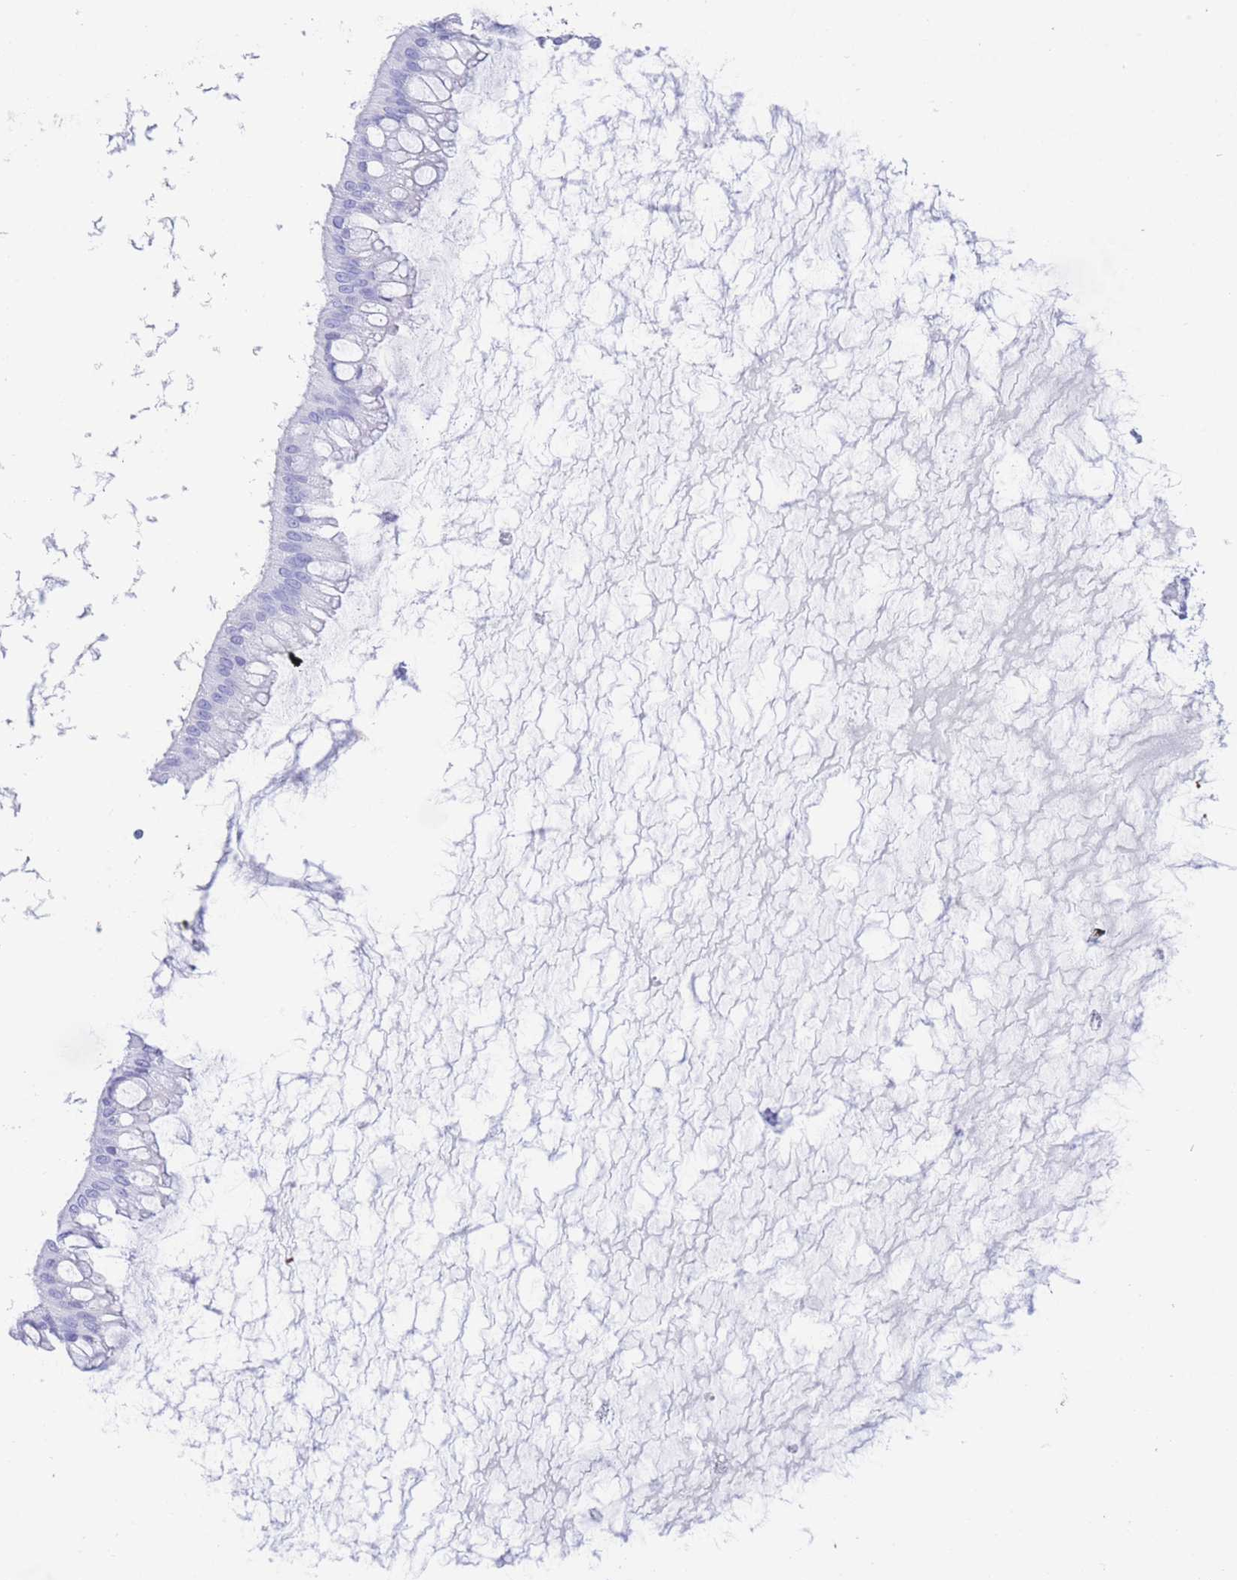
{"staining": {"intensity": "negative", "quantity": "none", "location": "none"}, "tissue": "ovarian cancer", "cell_type": "Tumor cells", "image_type": "cancer", "snomed": [{"axis": "morphology", "description": "Cystadenocarcinoma, mucinous, NOS"}, {"axis": "topography", "description": "Ovary"}], "caption": "There is no significant staining in tumor cells of ovarian mucinous cystadenocarcinoma.", "gene": "SLCO1B3", "patient": {"sex": "female", "age": 73}}